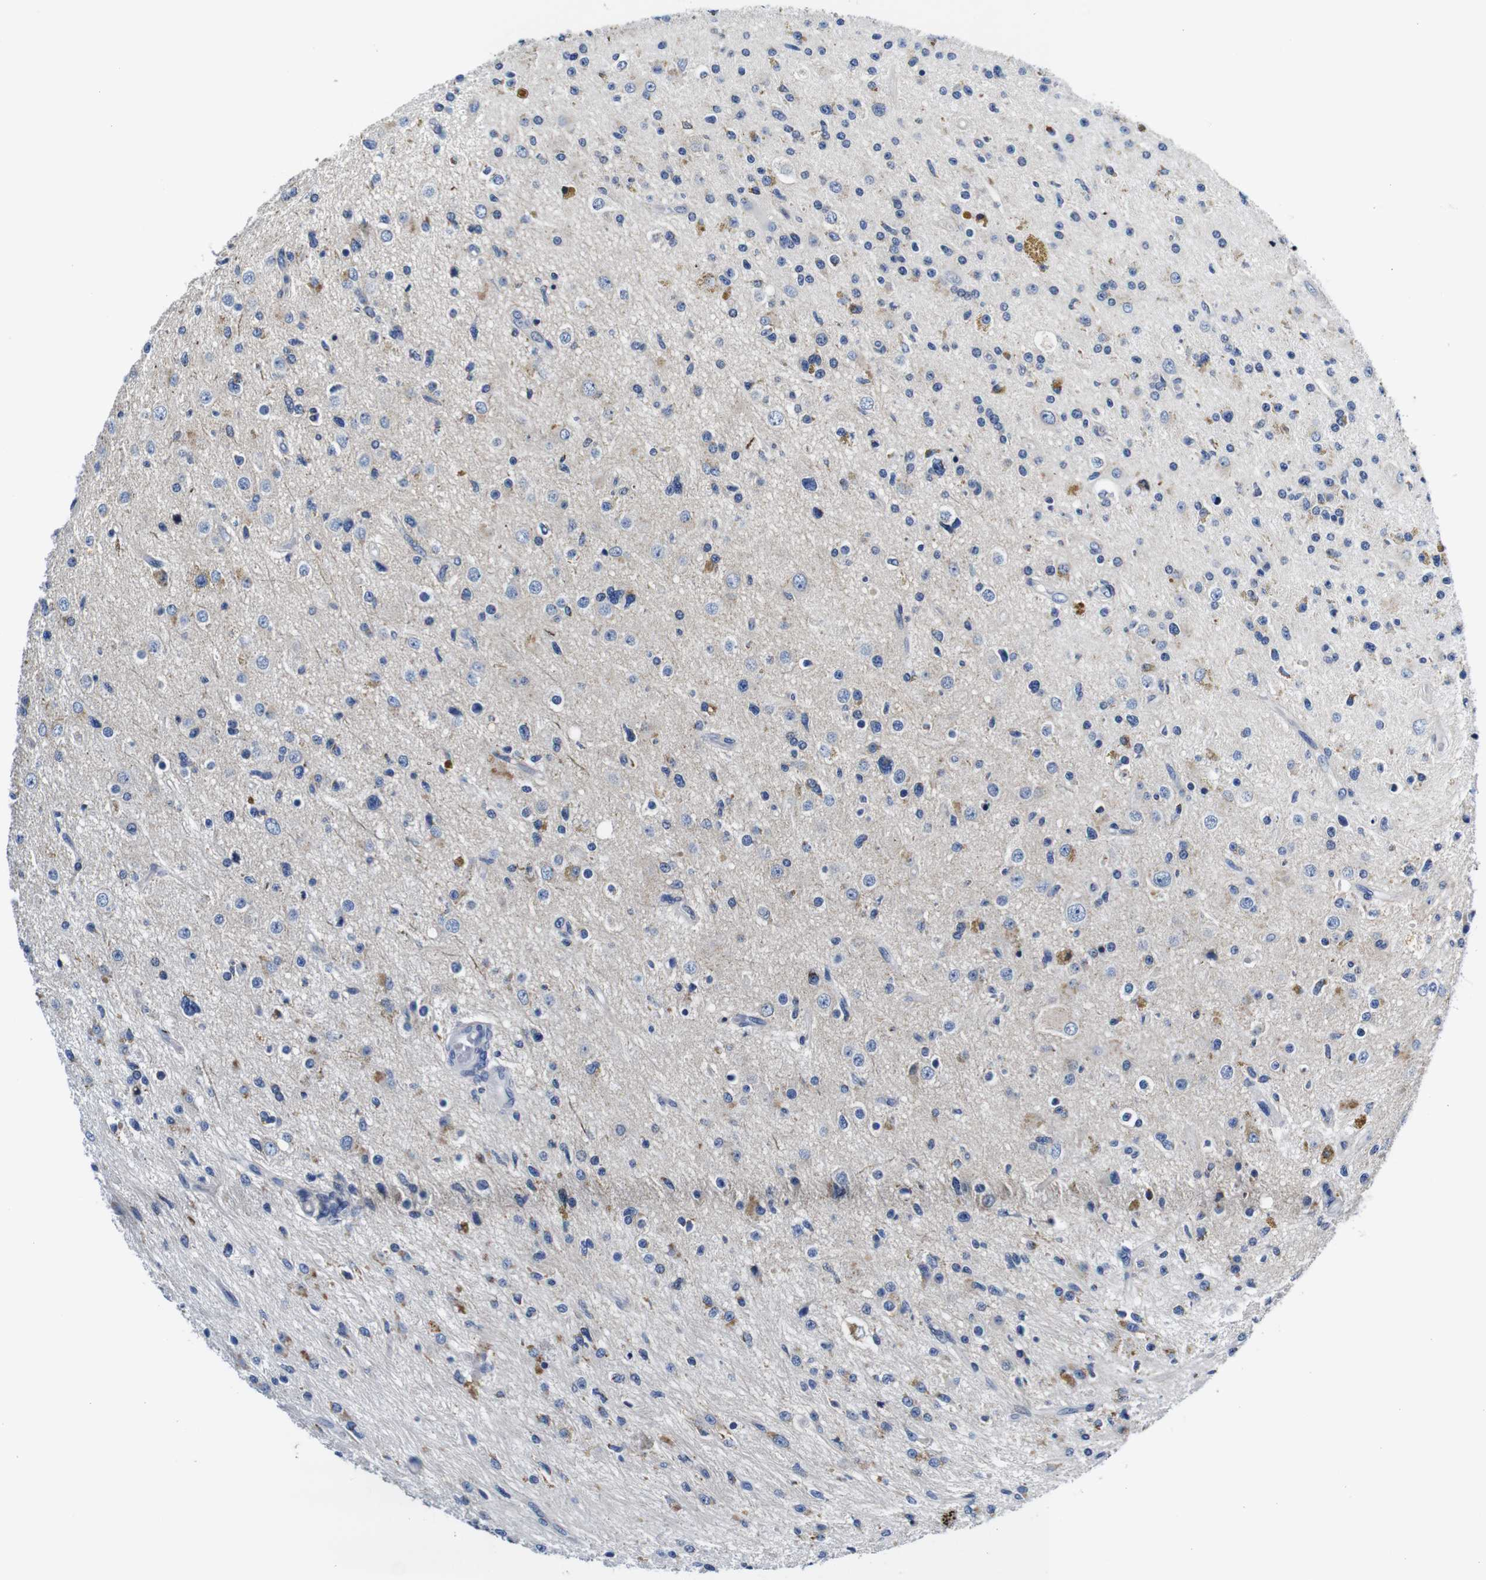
{"staining": {"intensity": "moderate", "quantity": "<25%", "location": "cytoplasmic/membranous"}, "tissue": "glioma", "cell_type": "Tumor cells", "image_type": "cancer", "snomed": [{"axis": "morphology", "description": "Glioma, malignant, High grade"}, {"axis": "topography", "description": "Brain"}], "caption": "The photomicrograph displays immunohistochemical staining of glioma. There is moderate cytoplasmic/membranous expression is identified in about <25% of tumor cells.", "gene": "SNX19", "patient": {"sex": "male", "age": 33}}